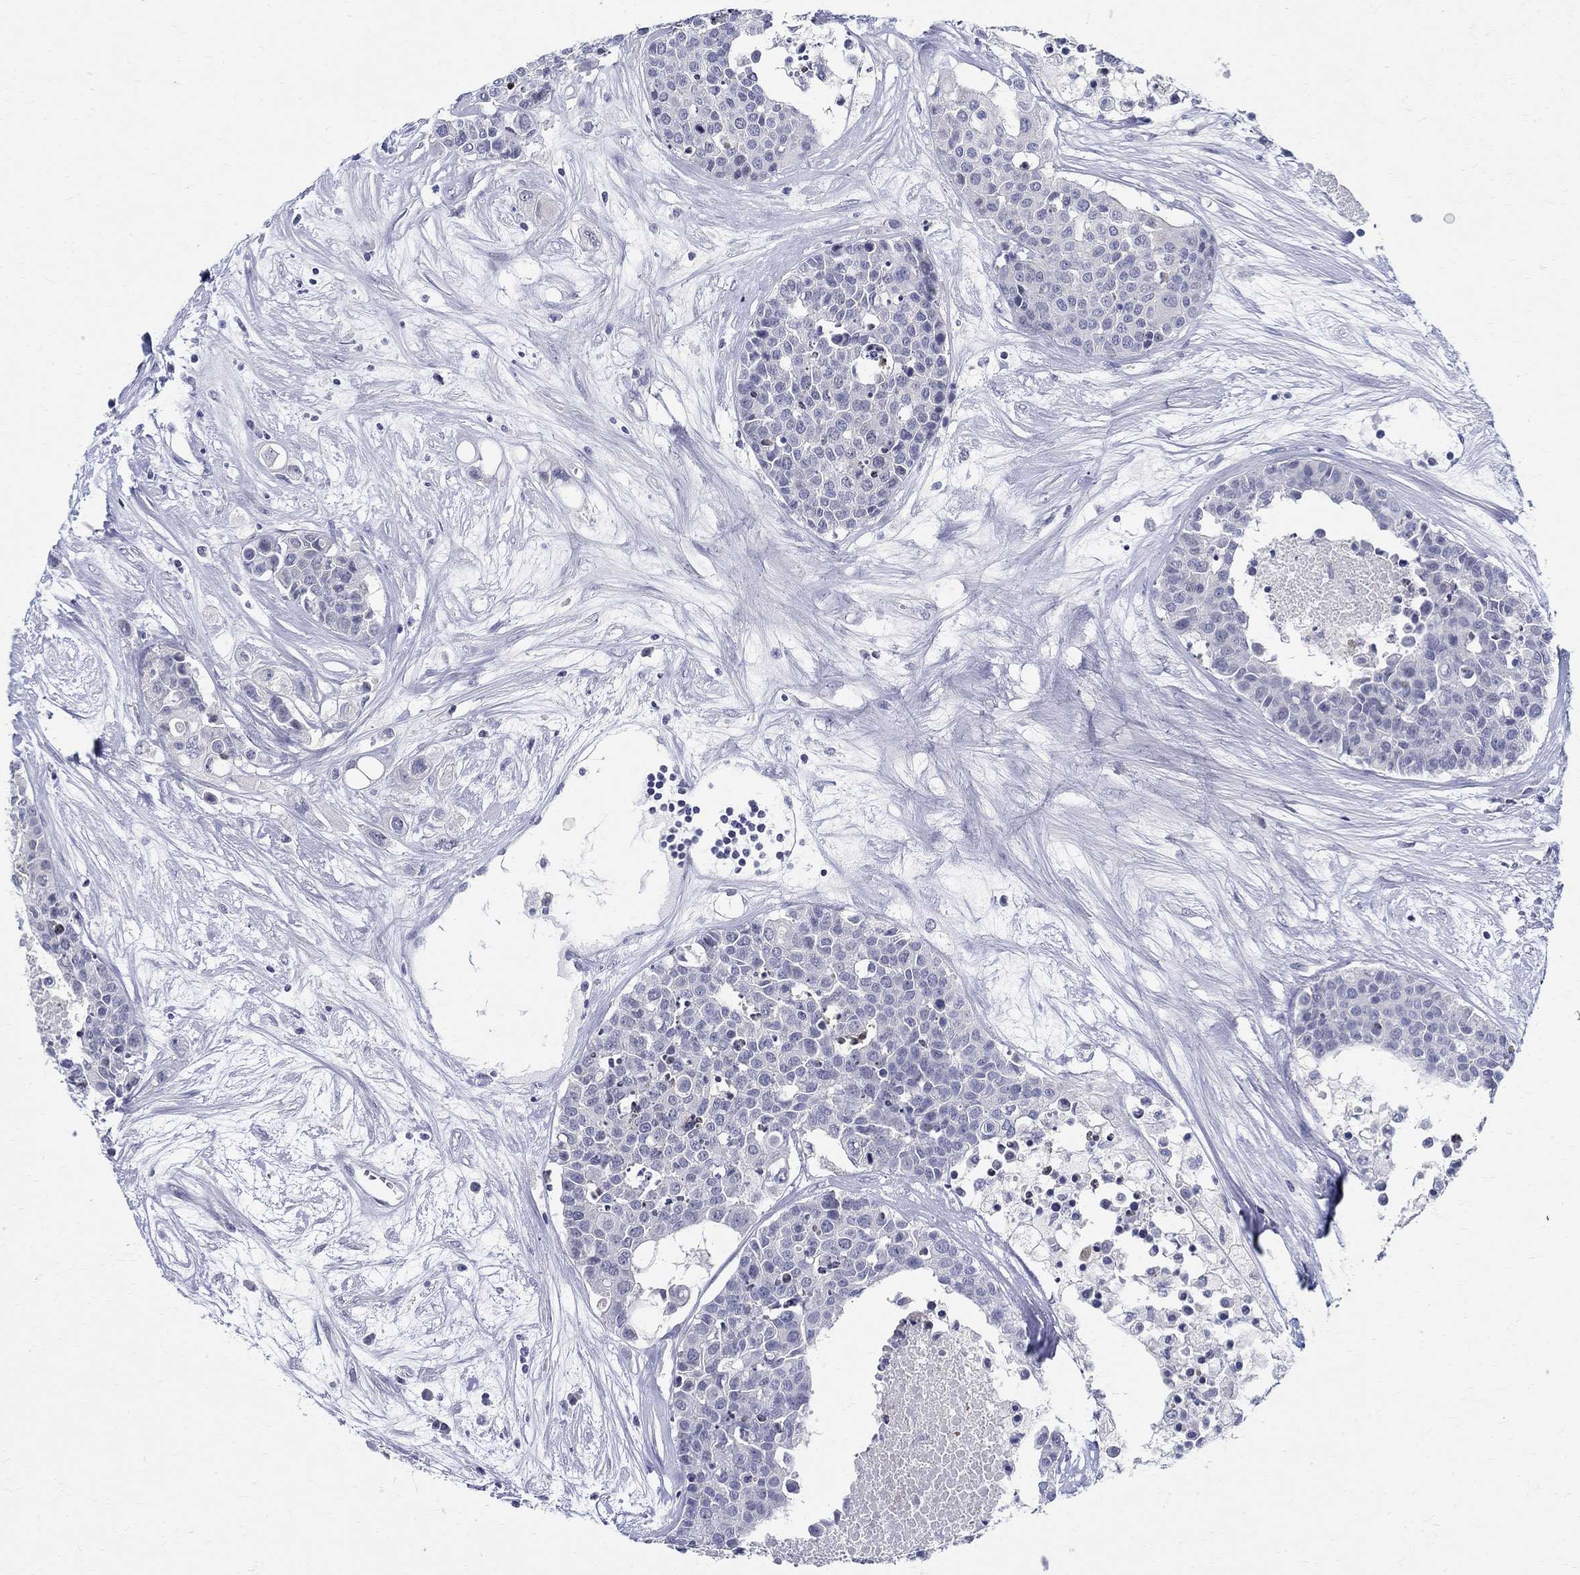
{"staining": {"intensity": "negative", "quantity": "none", "location": "none"}, "tissue": "carcinoid", "cell_type": "Tumor cells", "image_type": "cancer", "snomed": [{"axis": "morphology", "description": "Carcinoid, malignant, NOS"}, {"axis": "topography", "description": "Colon"}], "caption": "This is an IHC micrograph of carcinoid. There is no positivity in tumor cells.", "gene": "CETN1", "patient": {"sex": "male", "age": 81}}